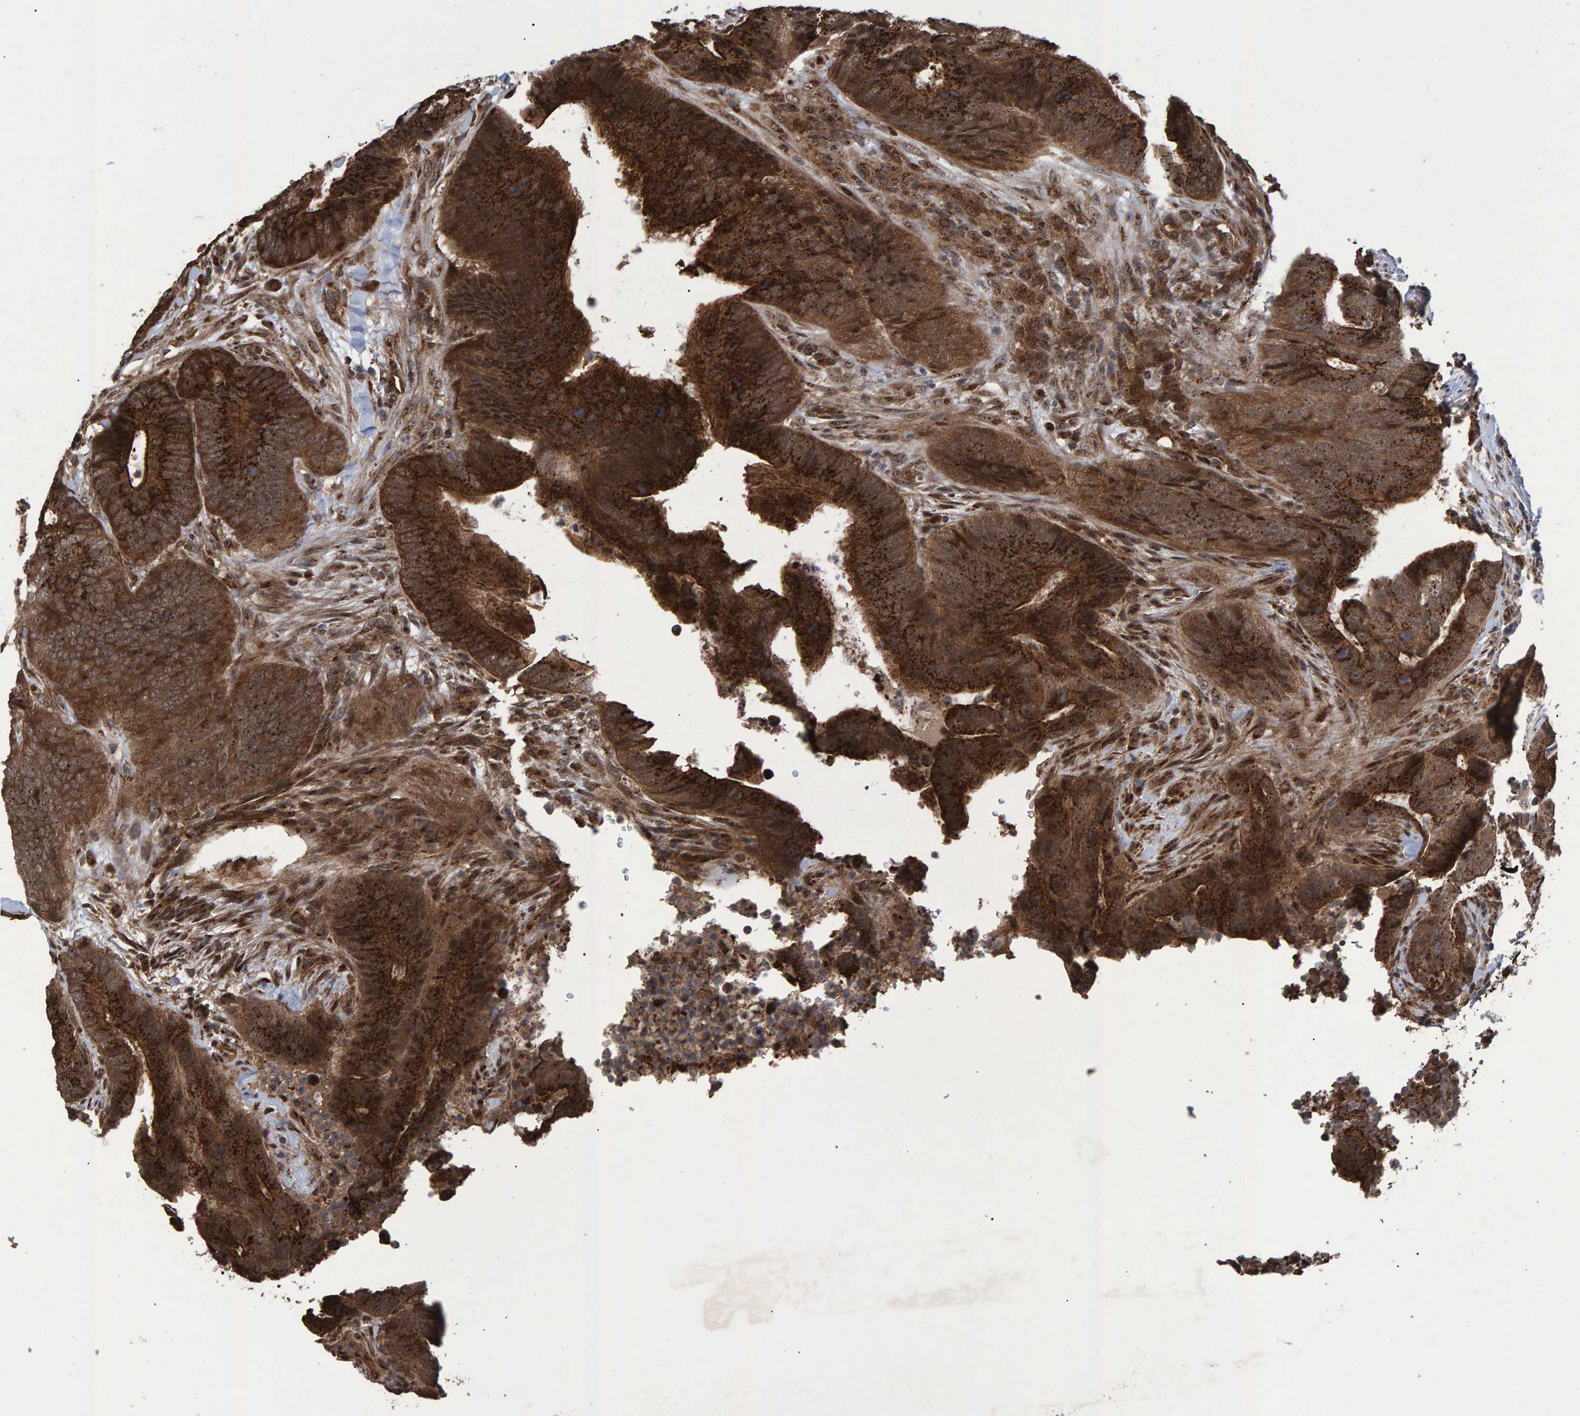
{"staining": {"intensity": "strong", "quantity": ">75%", "location": "cytoplasmic/membranous,nuclear"}, "tissue": "colorectal cancer", "cell_type": "Tumor cells", "image_type": "cancer", "snomed": [{"axis": "morphology", "description": "Adenocarcinoma, NOS"}, {"axis": "topography", "description": "Colon"}], "caption": "Protein staining by IHC reveals strong cytoplasmic/membranous and nuclear positivity in about >75% of tumor cells in colorectal adenocarcinoma.", "gene": "TRIM68", "patient": {"sex": "male", "age": 56}}